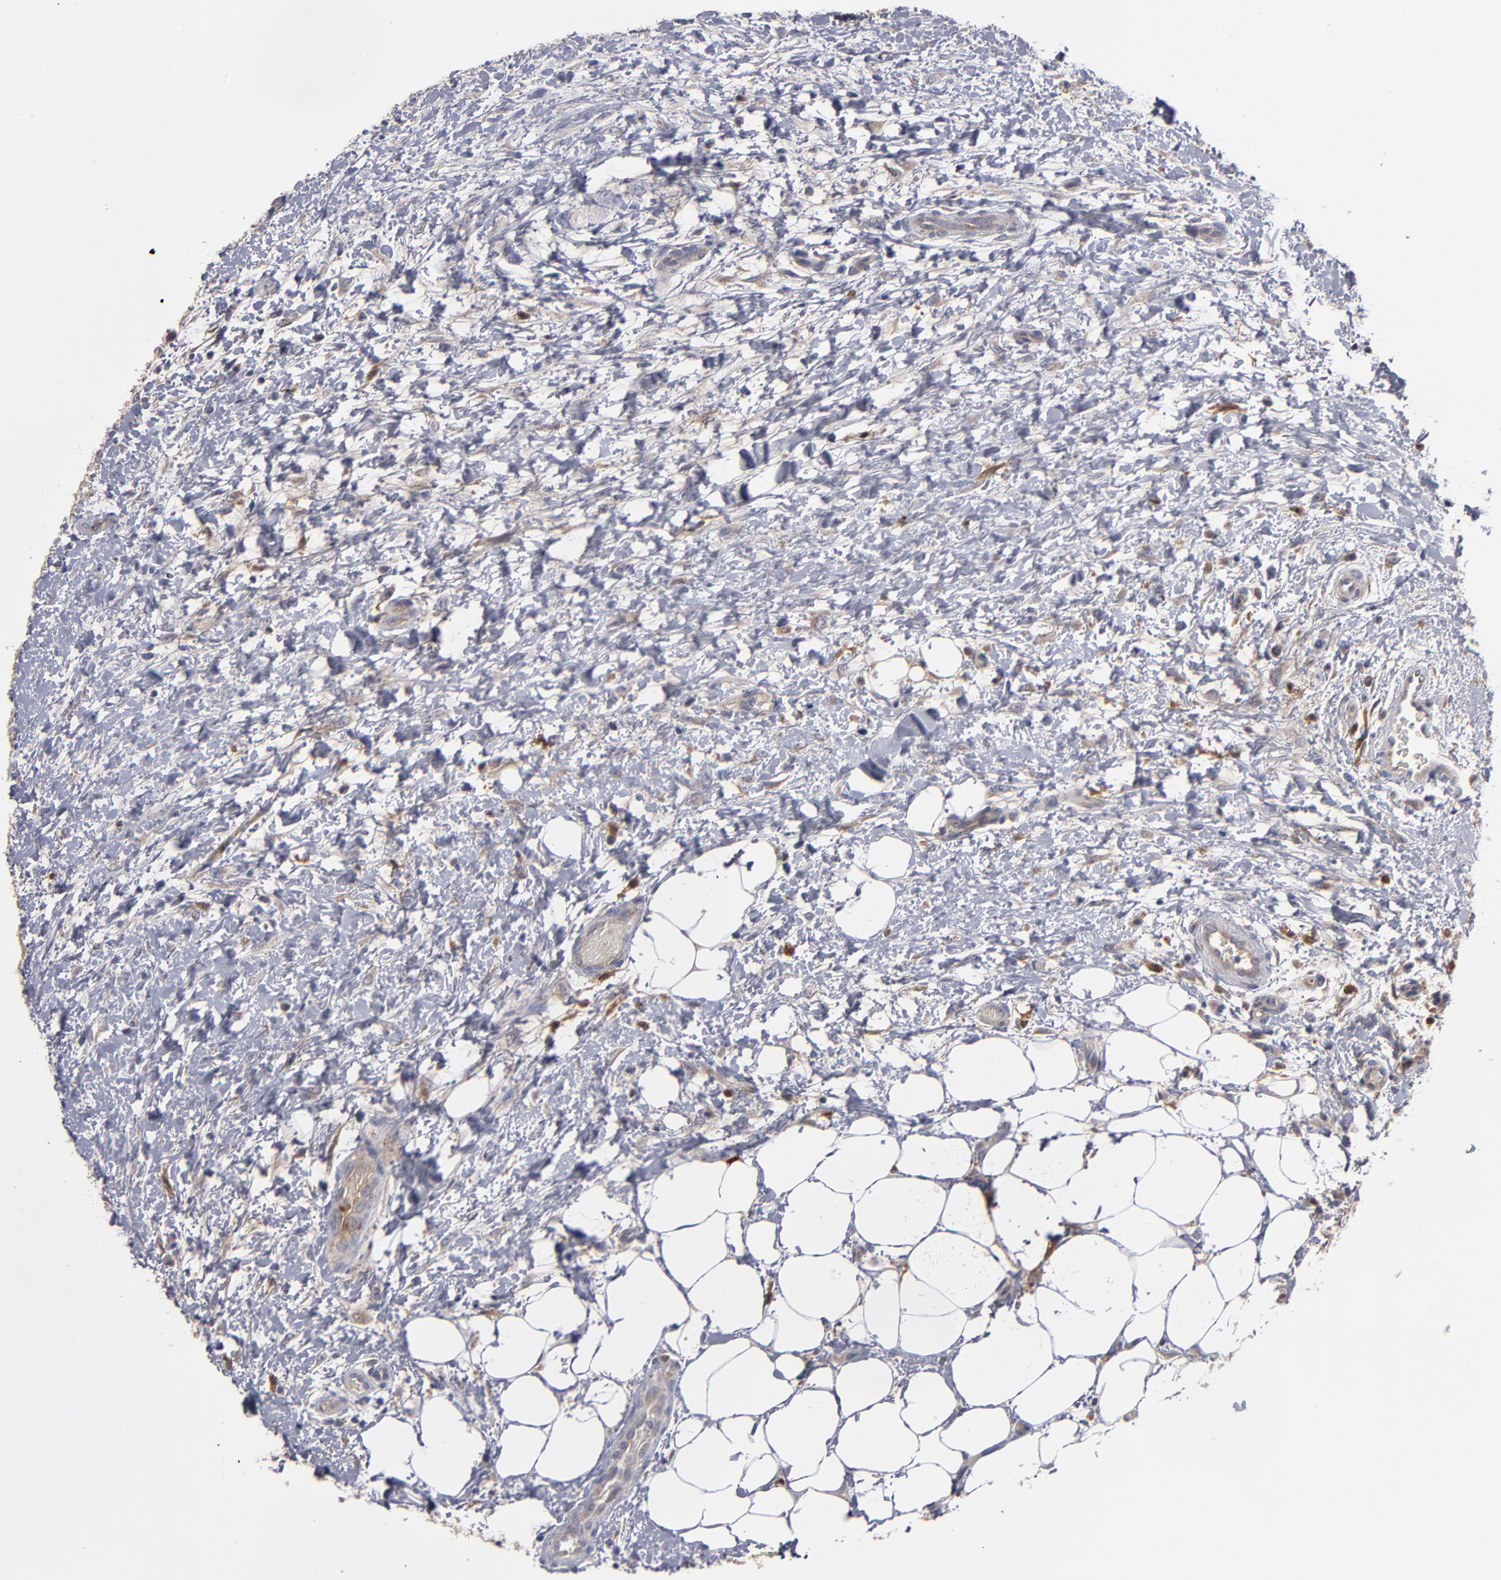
{"staining": {"intensity": "negative", "quantity": "none", "location": "none"}, "tissue": "lymphoma", "cell_type": "Tumor cells", "image_type": "cancer", "snomed": [{"axis": "morphology", "description": "Malignant lymphoma, non-Hodgkin's type, Low grade"}, {"axis": "topography", "description": "Lymph node"}], "caption": "Protein analysis of malignant lymphoma, non-Hodgkin's type (low-grade) exhibits no significant positivity in tumor cells. (Brightfield microscopy of DAB (3,3'-diaminobenzidine) IHC at high magnification).", "gene": "EXD2", "patient": {"sex": "female", "age": 76}}